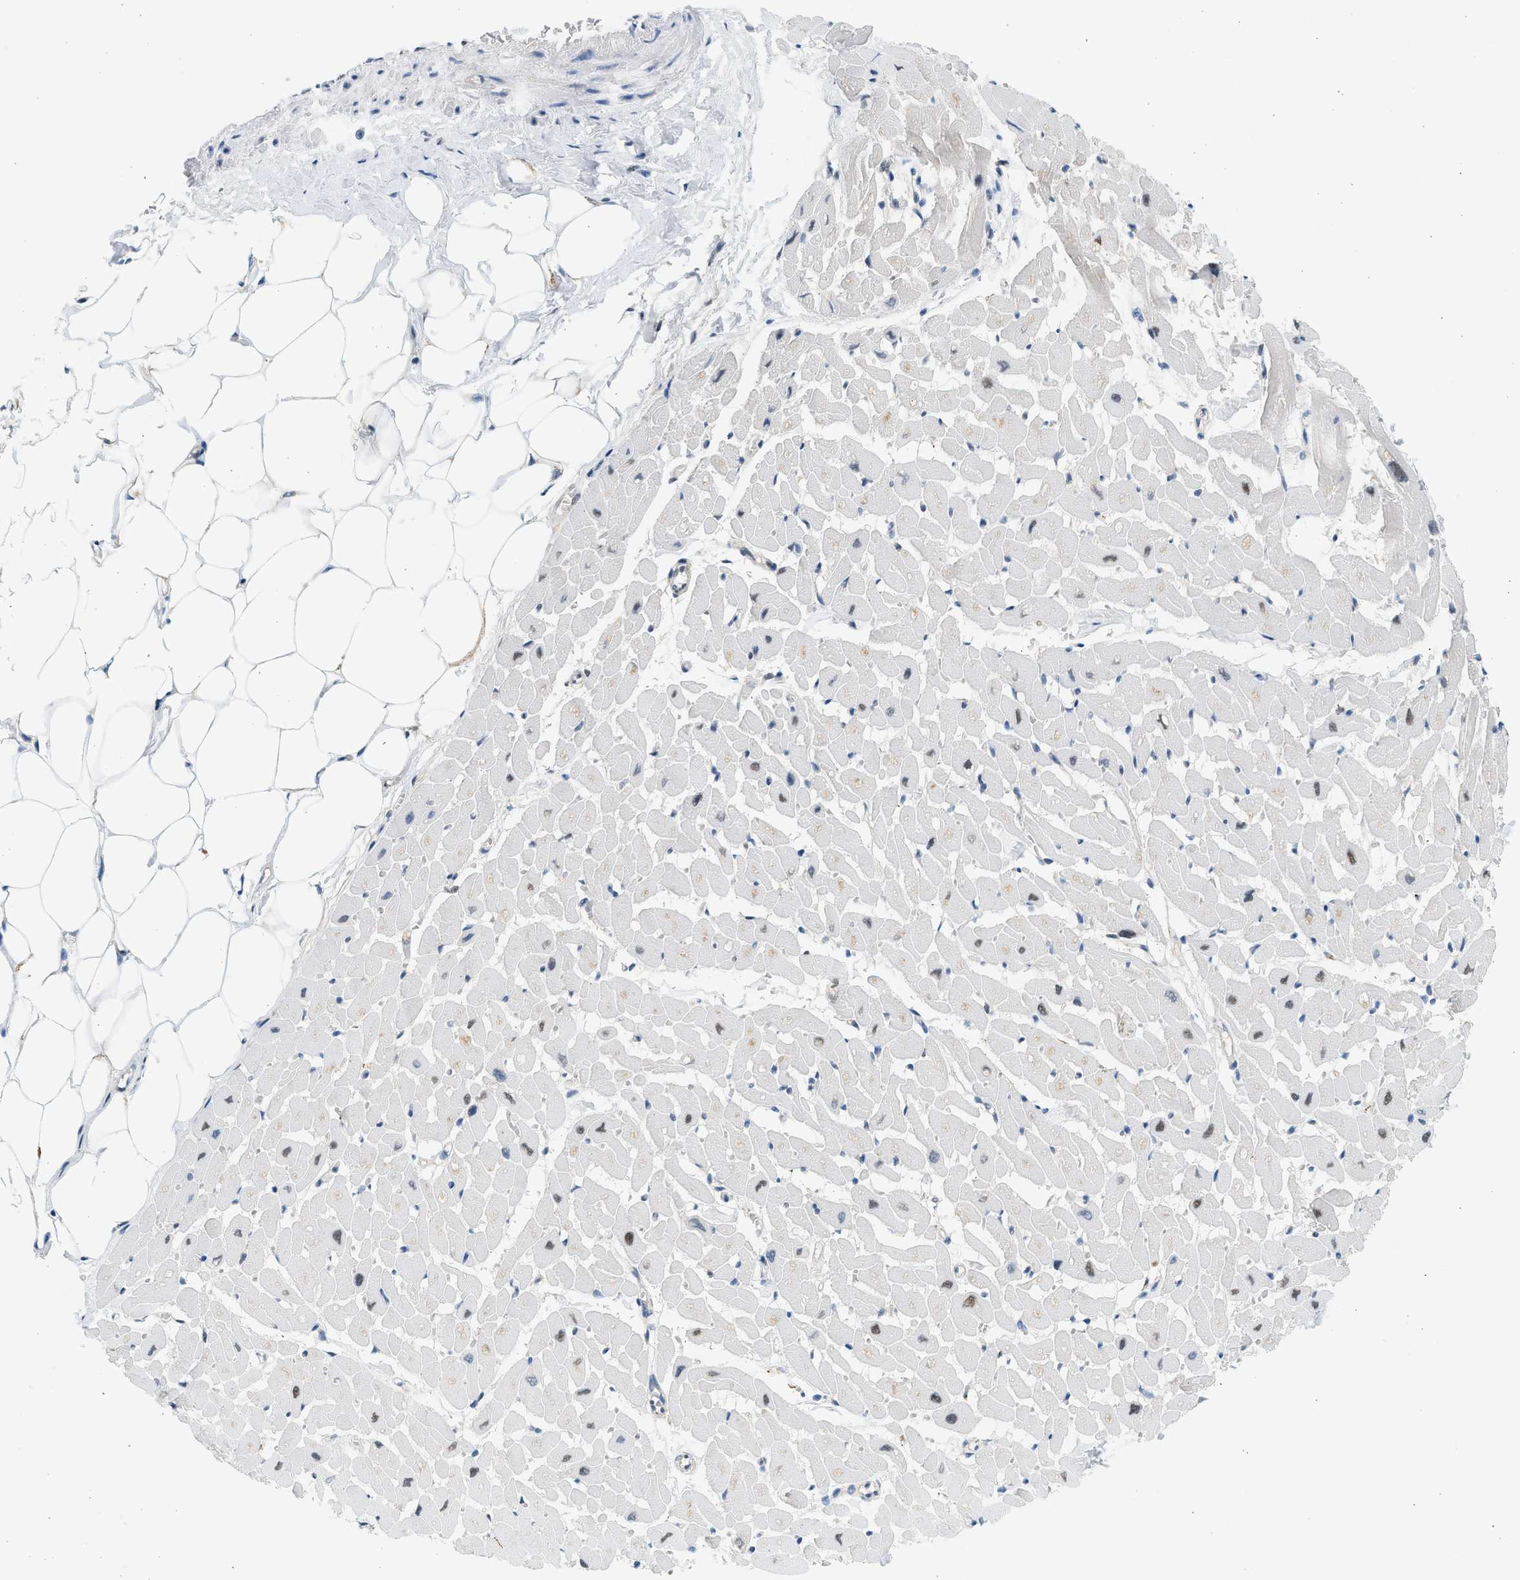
{"staining": {"intensity": "weak", "quantity": "25%-75%", "location": "nuclear"}, "tissue": "heart muscle", "cell_type": "Cardiomyocytes", "image_type": "normal", "snomed": [{"axis": "morphology", "description": "Normal tissue, NOS"}, {"axis": "topography", "description": "Heart"}], "caption": "Unremarkable heart muscle displays weak nuclear expression in approximately 25%-75% of cardiomyocytes.", "gene": "HIPK1", "patient": {"sex": "female", "age": 19}}